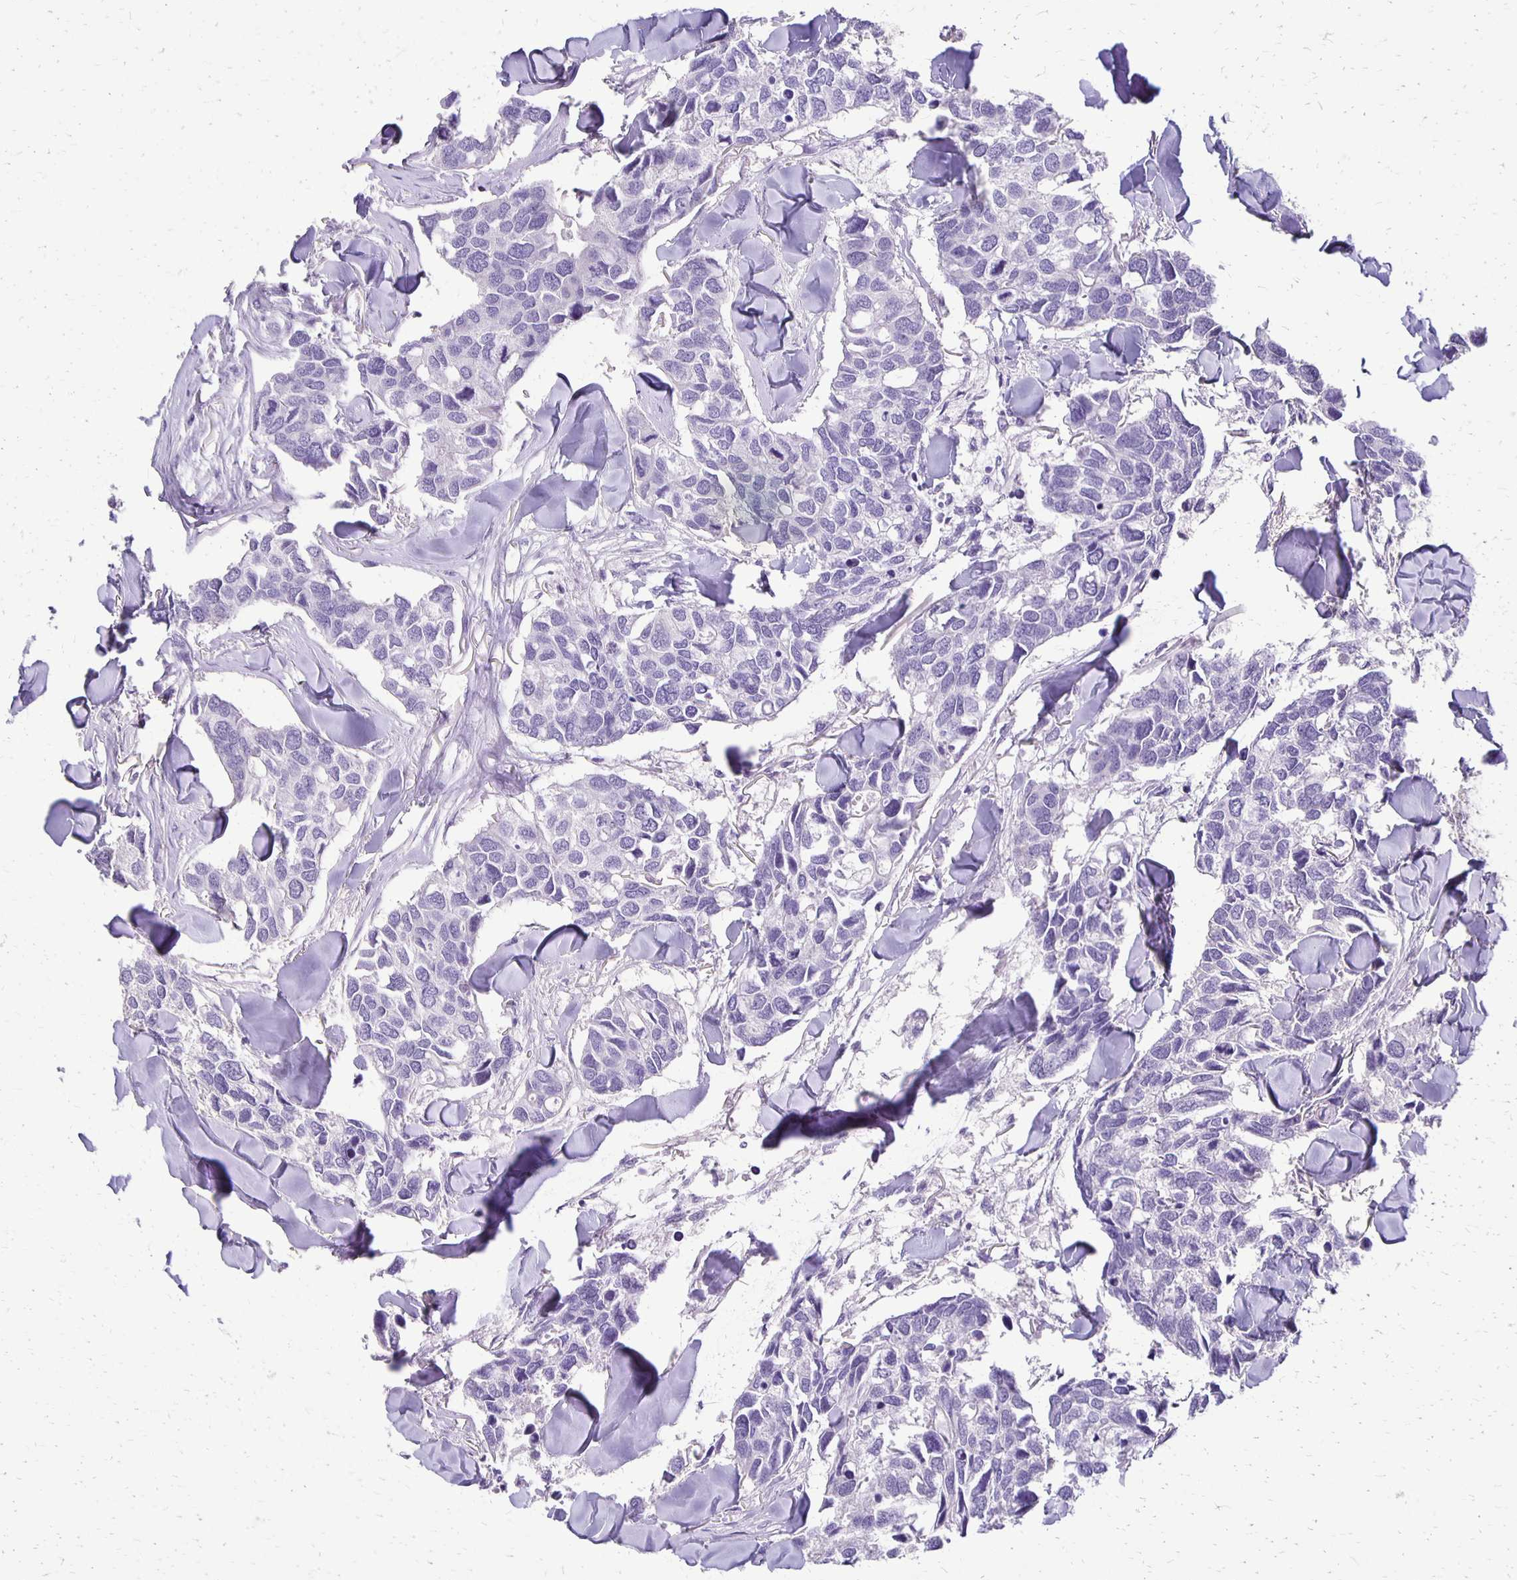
{"staining": {"intensity": "negative", "quantity": "none", "location": "none"}, "tissue": "breast cancer", "cell_type": "Tumor cells", "image_type": "cancer", "snomed": [{"axis": "morphology", "description": "Duct carcinoma"}, {"axis": "topography", "description": "Breast"}], "caption": "DAB immunohistochemical staining of human infiltrating ductal carcinoma (breast) shows no significant staining in tumor cells.", "gene": "ANKRD45", "patient": {"sex": "female", "age": 83}}